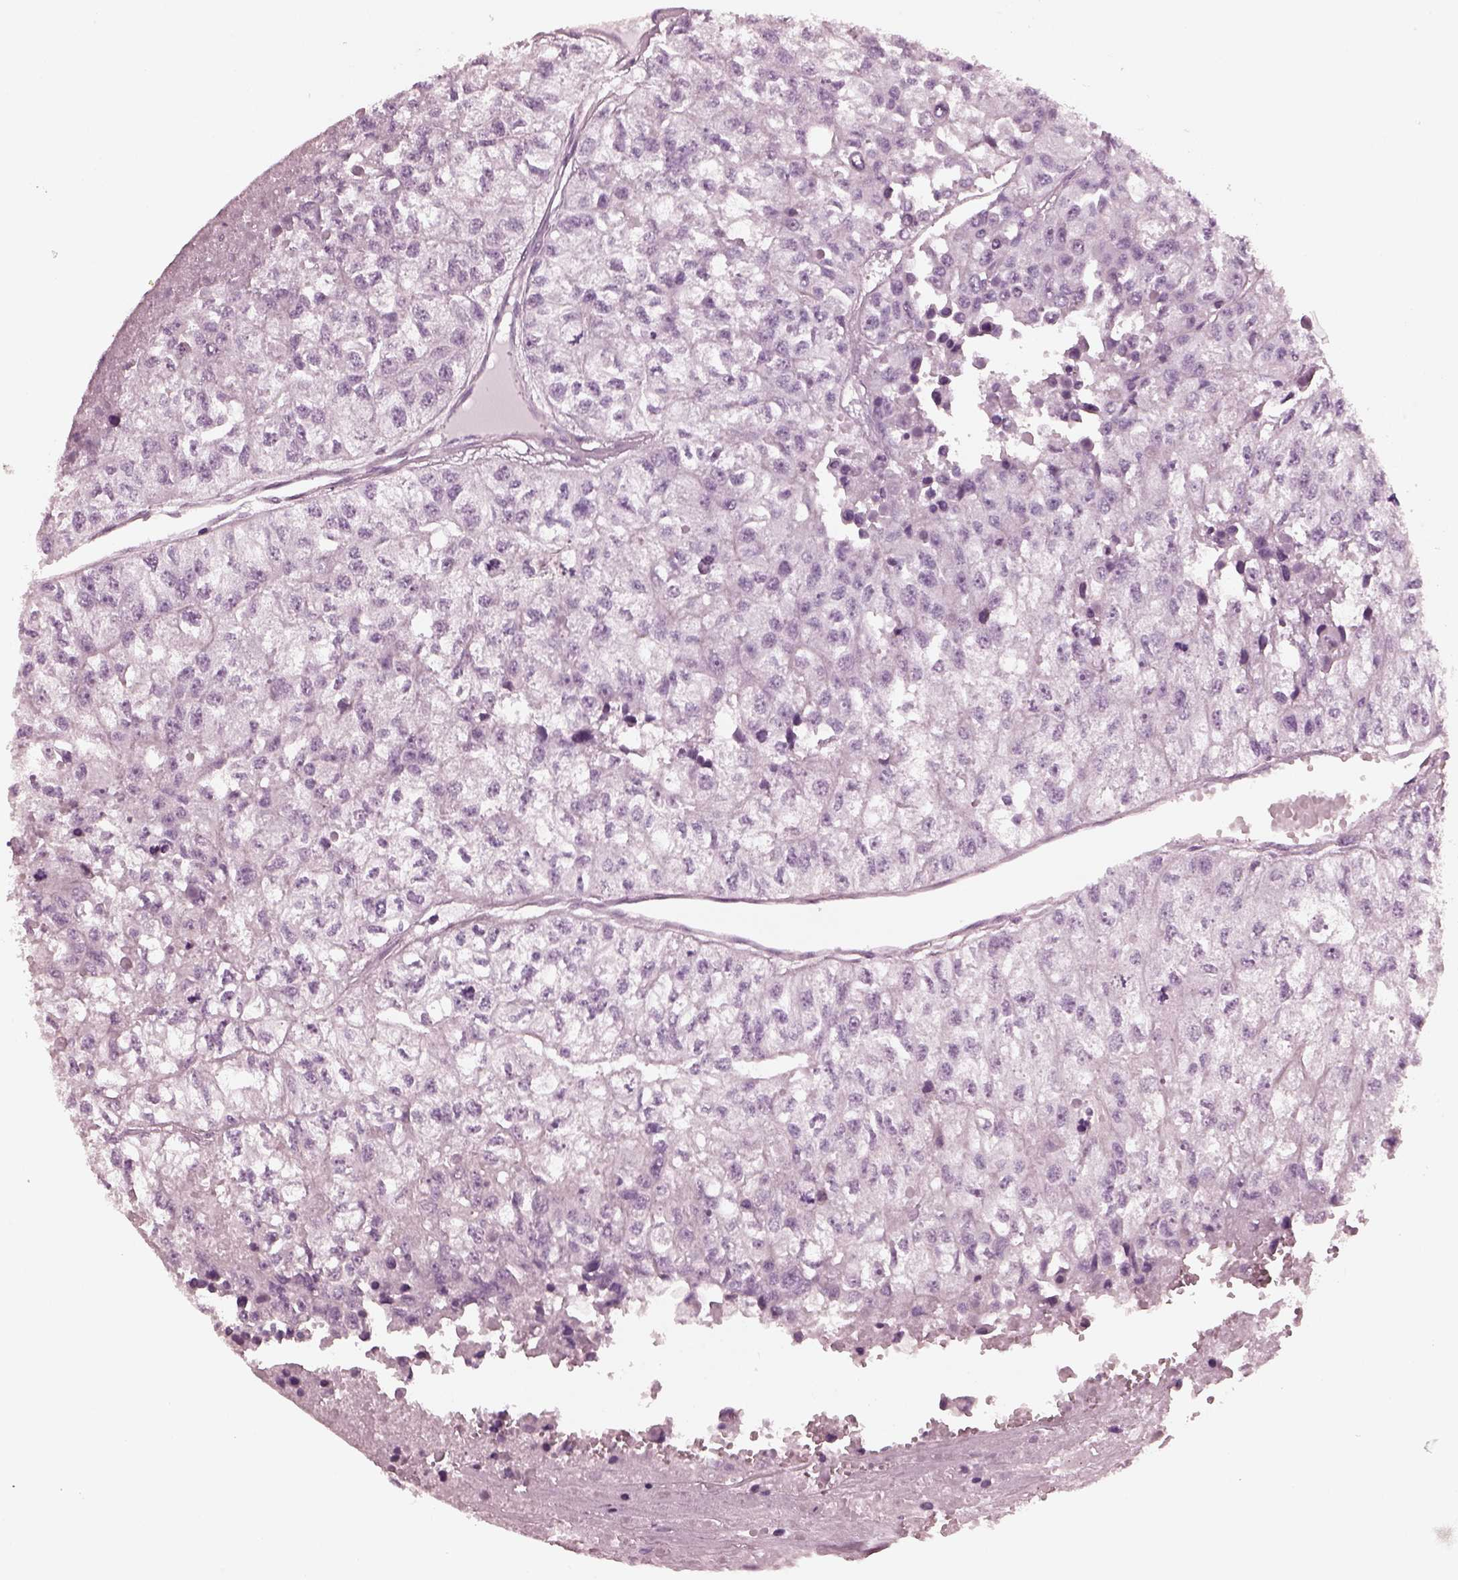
{"staining": {"intensity": "negative", "quantity": "none", "location": "none"}, "tissue": "renal cancer", "cell_type": "Tumor cells", "image_type": "cancer", "snomed": [{"axis": "morphology", "description": "Adenocarcinoma, NOS"}, {"axis": "topography", "description": "Kidney"}], "caption": "Immunohistochemistry photomicrograph of renal cancer stained for a protein (brown), which reveals no staining in tumor cells.", "gene": "SHTN1", "patient": {"sex": "male", "age": 56}}